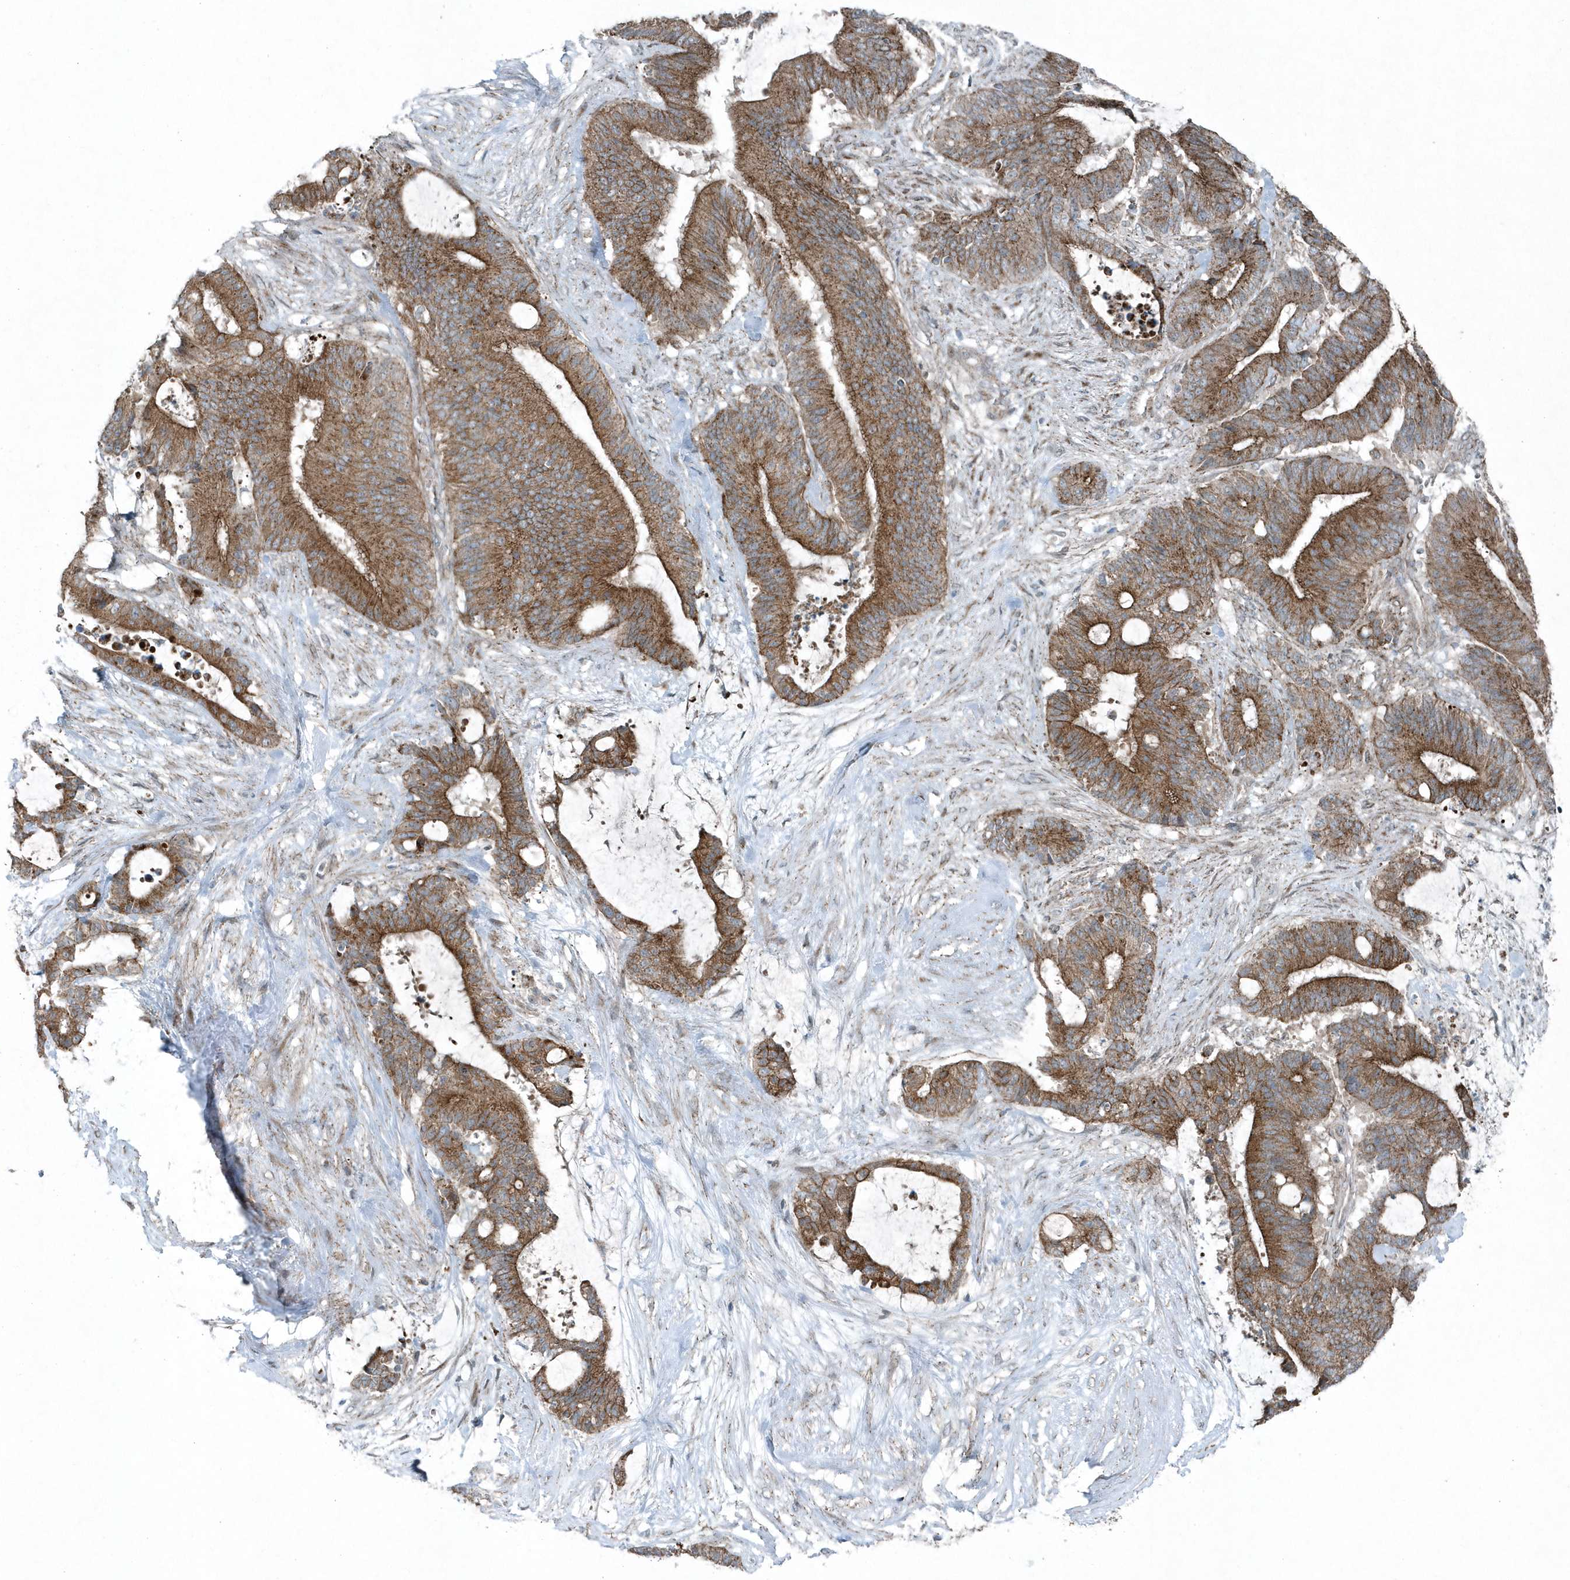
{"staining": {"intensity": "moderate", "quantity": ">75%", "location": "cytoplasmic/membranous"}, "tissue": "liver cancer", "cell_type": "Tumor cells", "image_type": "cancer", "snomed": [{"axis": "morphology", "description": "Normal tissue, NOS"}, {"axis": "morphology", "description": "Cholangiocarcinoma"}, {"axis": "topography", "description": "Liver"}, {"axis": "topography", "description": "Peripheral nerve tissue"}], "caption": "Approximately >75% of tumor cells in human cholangiocarcinoma (liver) display moderate cytoplasmic/membranous protein positivity as visualized by brown immunohistochemical staining.", "gene": "GCC2", "patient": {"sex": "female", "age": 73}}